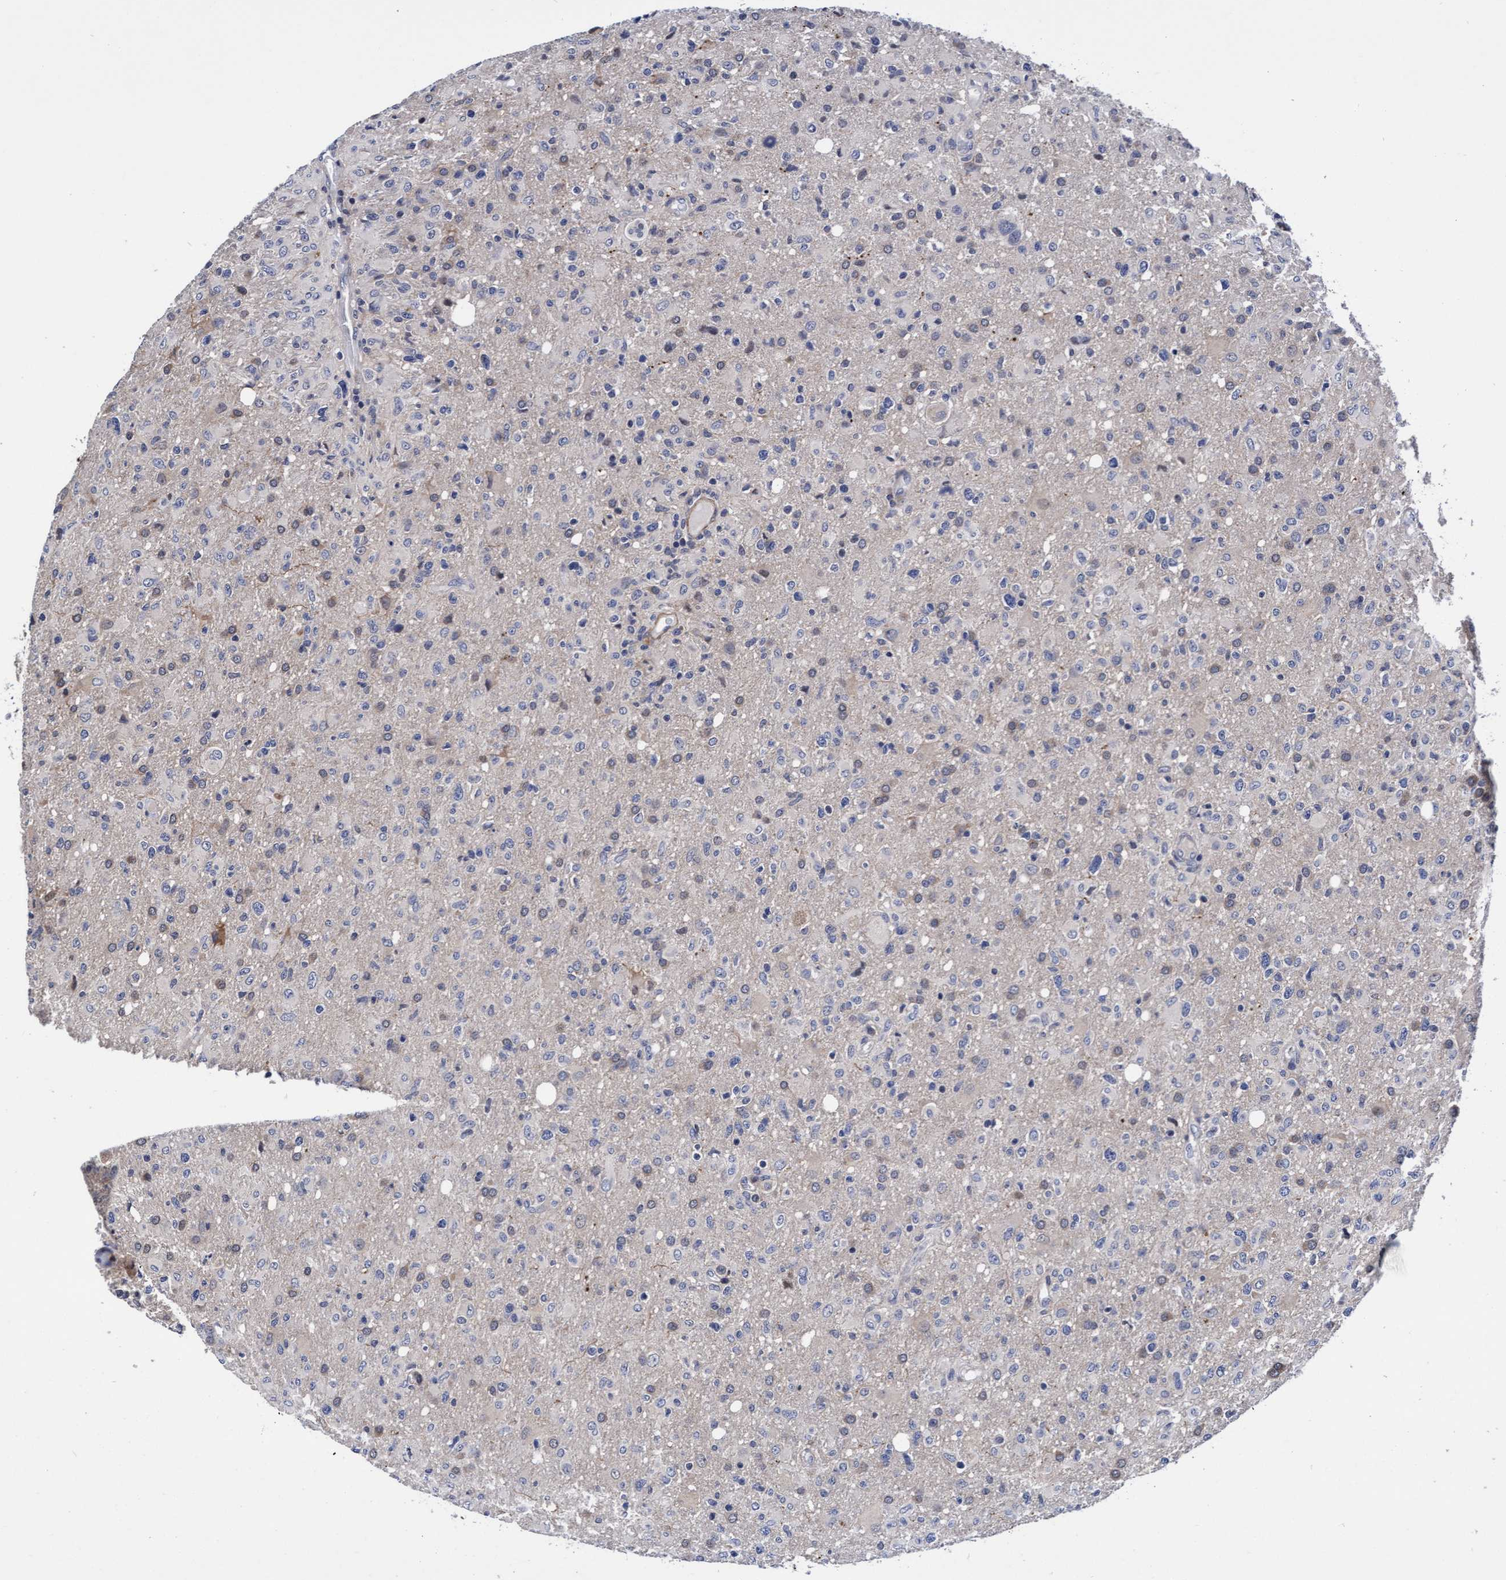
{"staining": {"intensity": "negative", "quantity": "none", "location": "none"}, "tissue": "glioma", "cell_type": "Tumor cells", "image_type": "cancer", "snomed": [{"axis": "morphology", "description": "Glioma, malignant, High grade"}, {"axis": "topography", "description": "Brain"}], "caption": "This is an IHC photomicrograph of human glioma. There is no positivity in tumor cells.", "gene": "EFCAB13", "patient": {"sex": "female", "age": 57}}